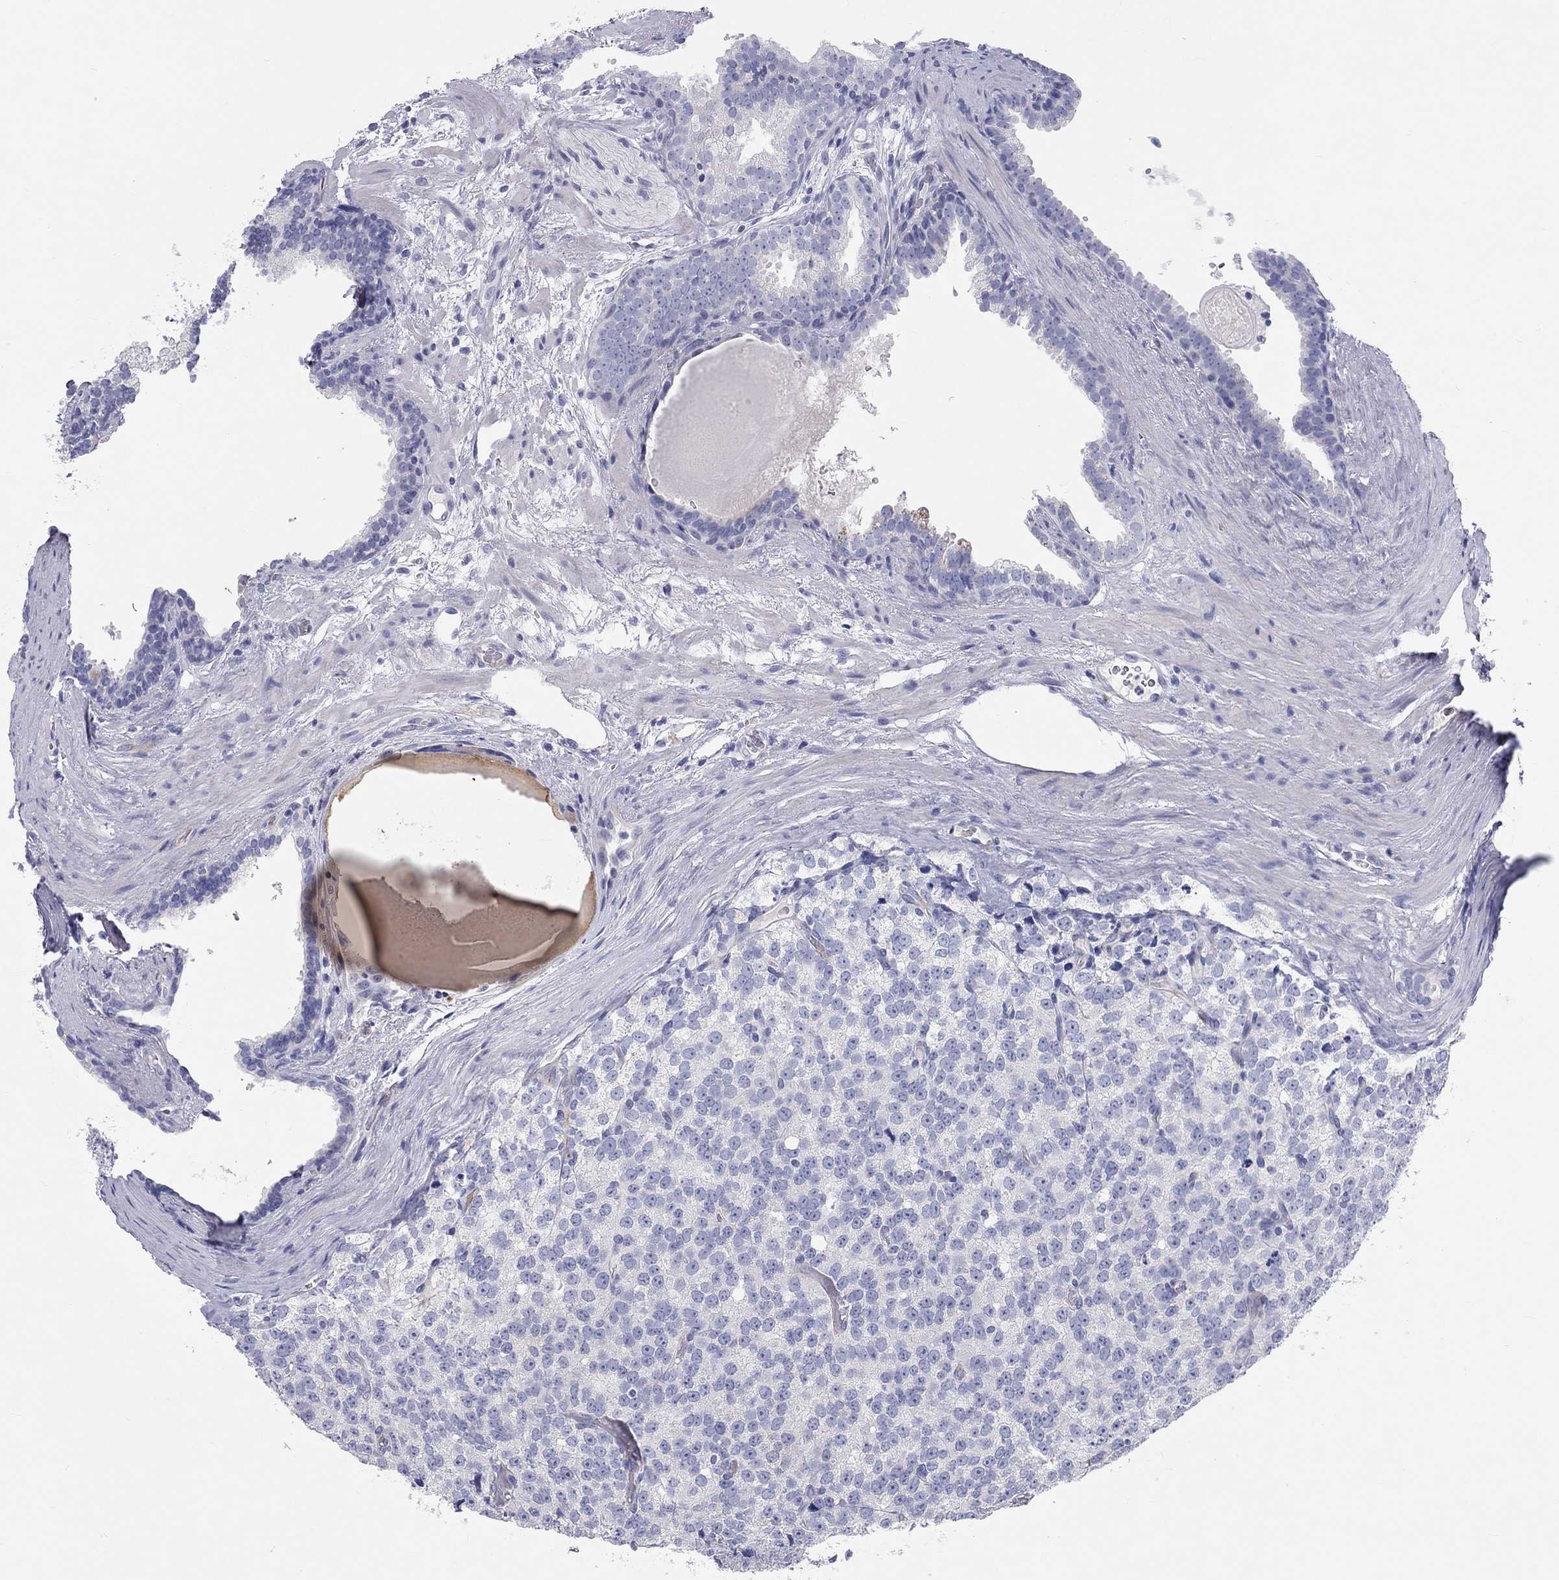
{"staining": {"intensity": "negative", "quantity": "none", "location": "none"}, "tissue": "prostate cancer", "cell_type": "Tumor cells", "image_type": "cancer", "snomed": [{"axis": "morphology", "description": "Adenocarcinoma, High grade"}, {"axis": "topography", "description": "Prostate and seminal vesicle, NOS"}], "caption": "Tumor cells are negative for protein expression in human adenocarcinoma (high-grade) (prostate).", "gene": "PCDHGC5", "patient": {"sex": "male", "age": 62}}